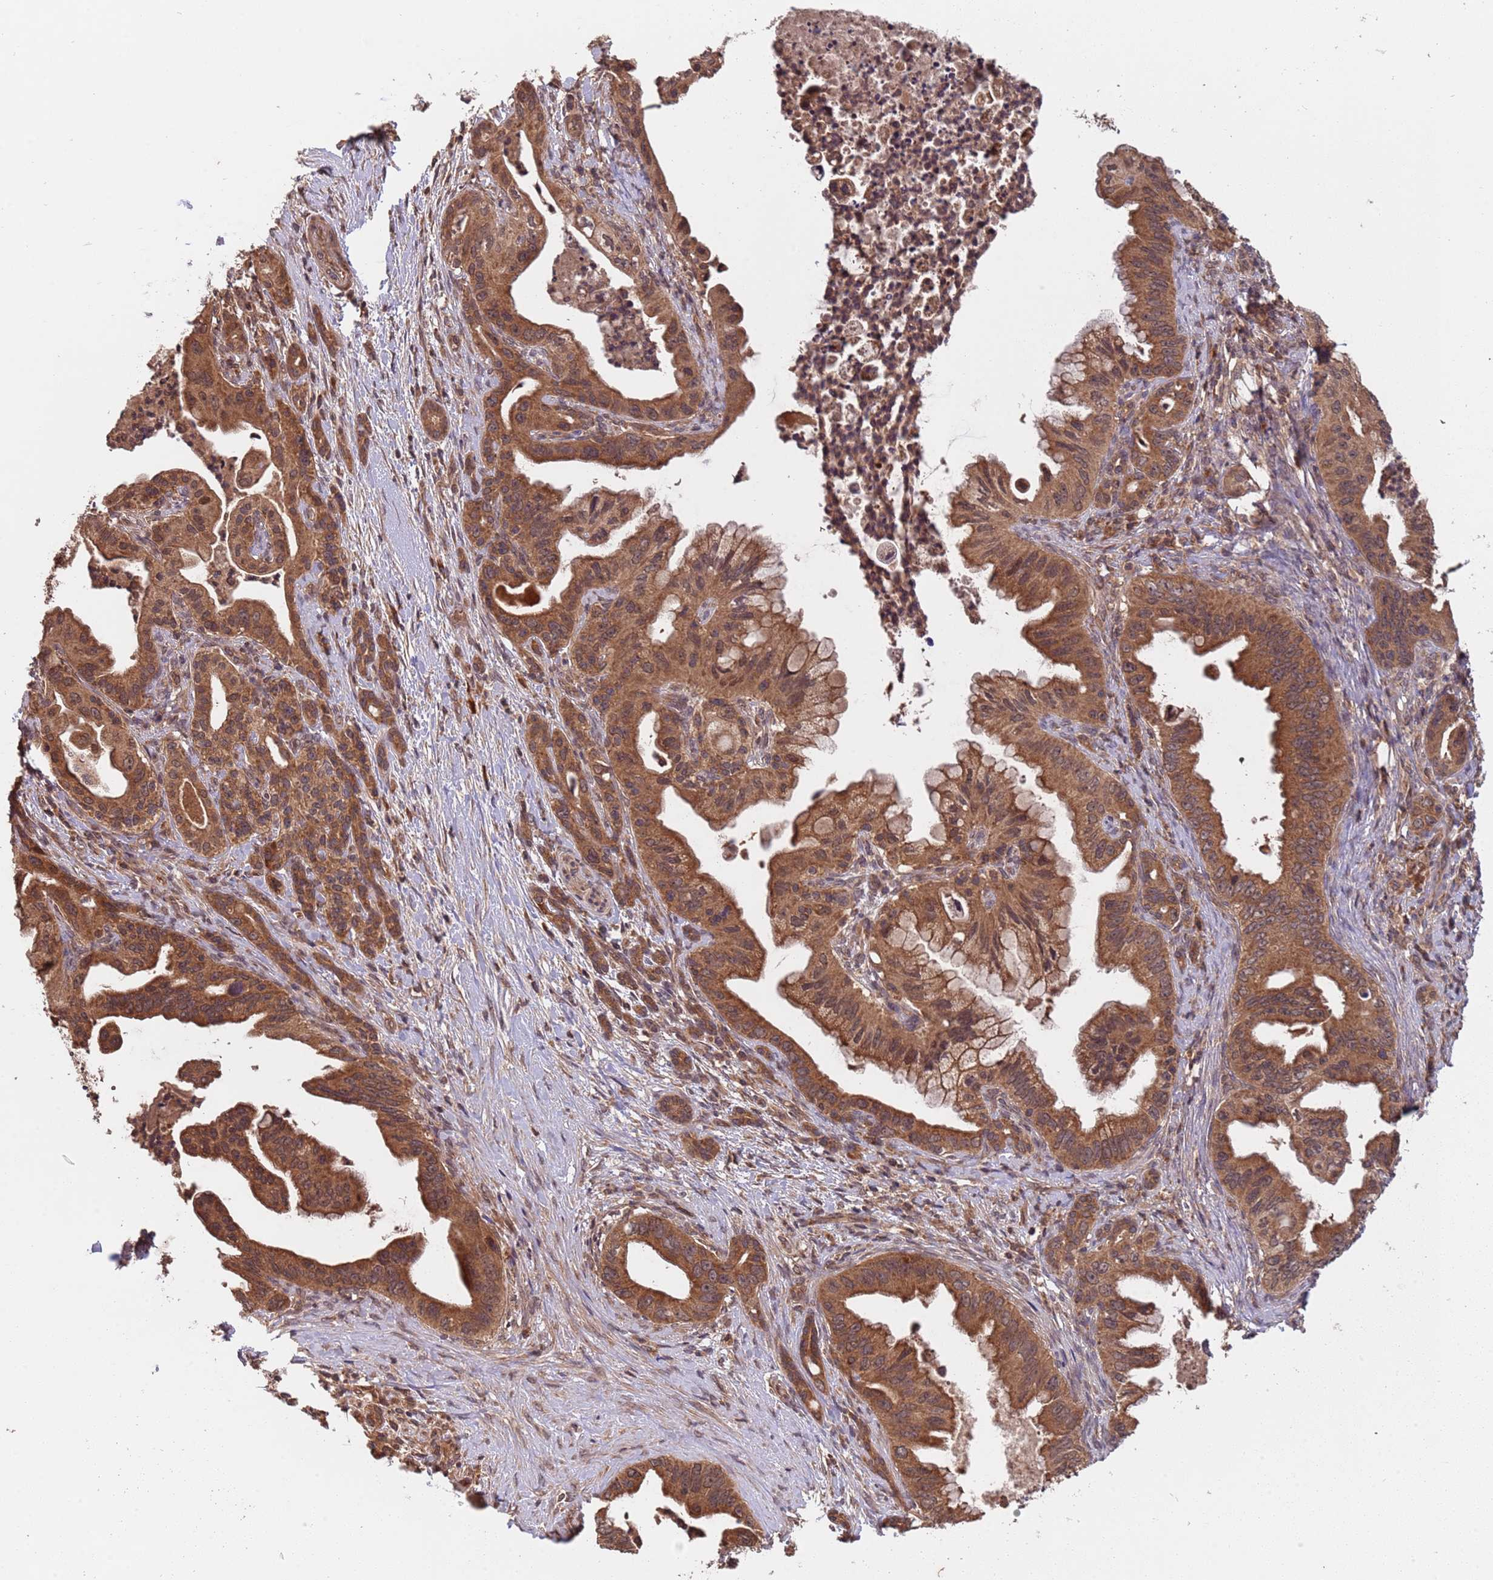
{"staining": {"intensity": "moderate", "quantity": ">75%", "location": "cytoplasmic/membranous,nuclear"}, "tissue": "pancreatic cancer", "cell_type": "Tumor cells", "image_type": "cancer", "snomed": [{"axis": "morphology", "description": "Adenocarcinoma, NOS"}, {"axis": "topography", "description": "Pancreas"}], "caption": "Protein expression analysis of human pancreatic cancer (adenocarcinoma) reveals moderate cytoplasmic/membranous and nuclear positivity in approximately >75% of tumor cells.", "gene": "ERI1", "patient": {"sex": "male", "age": 58}}